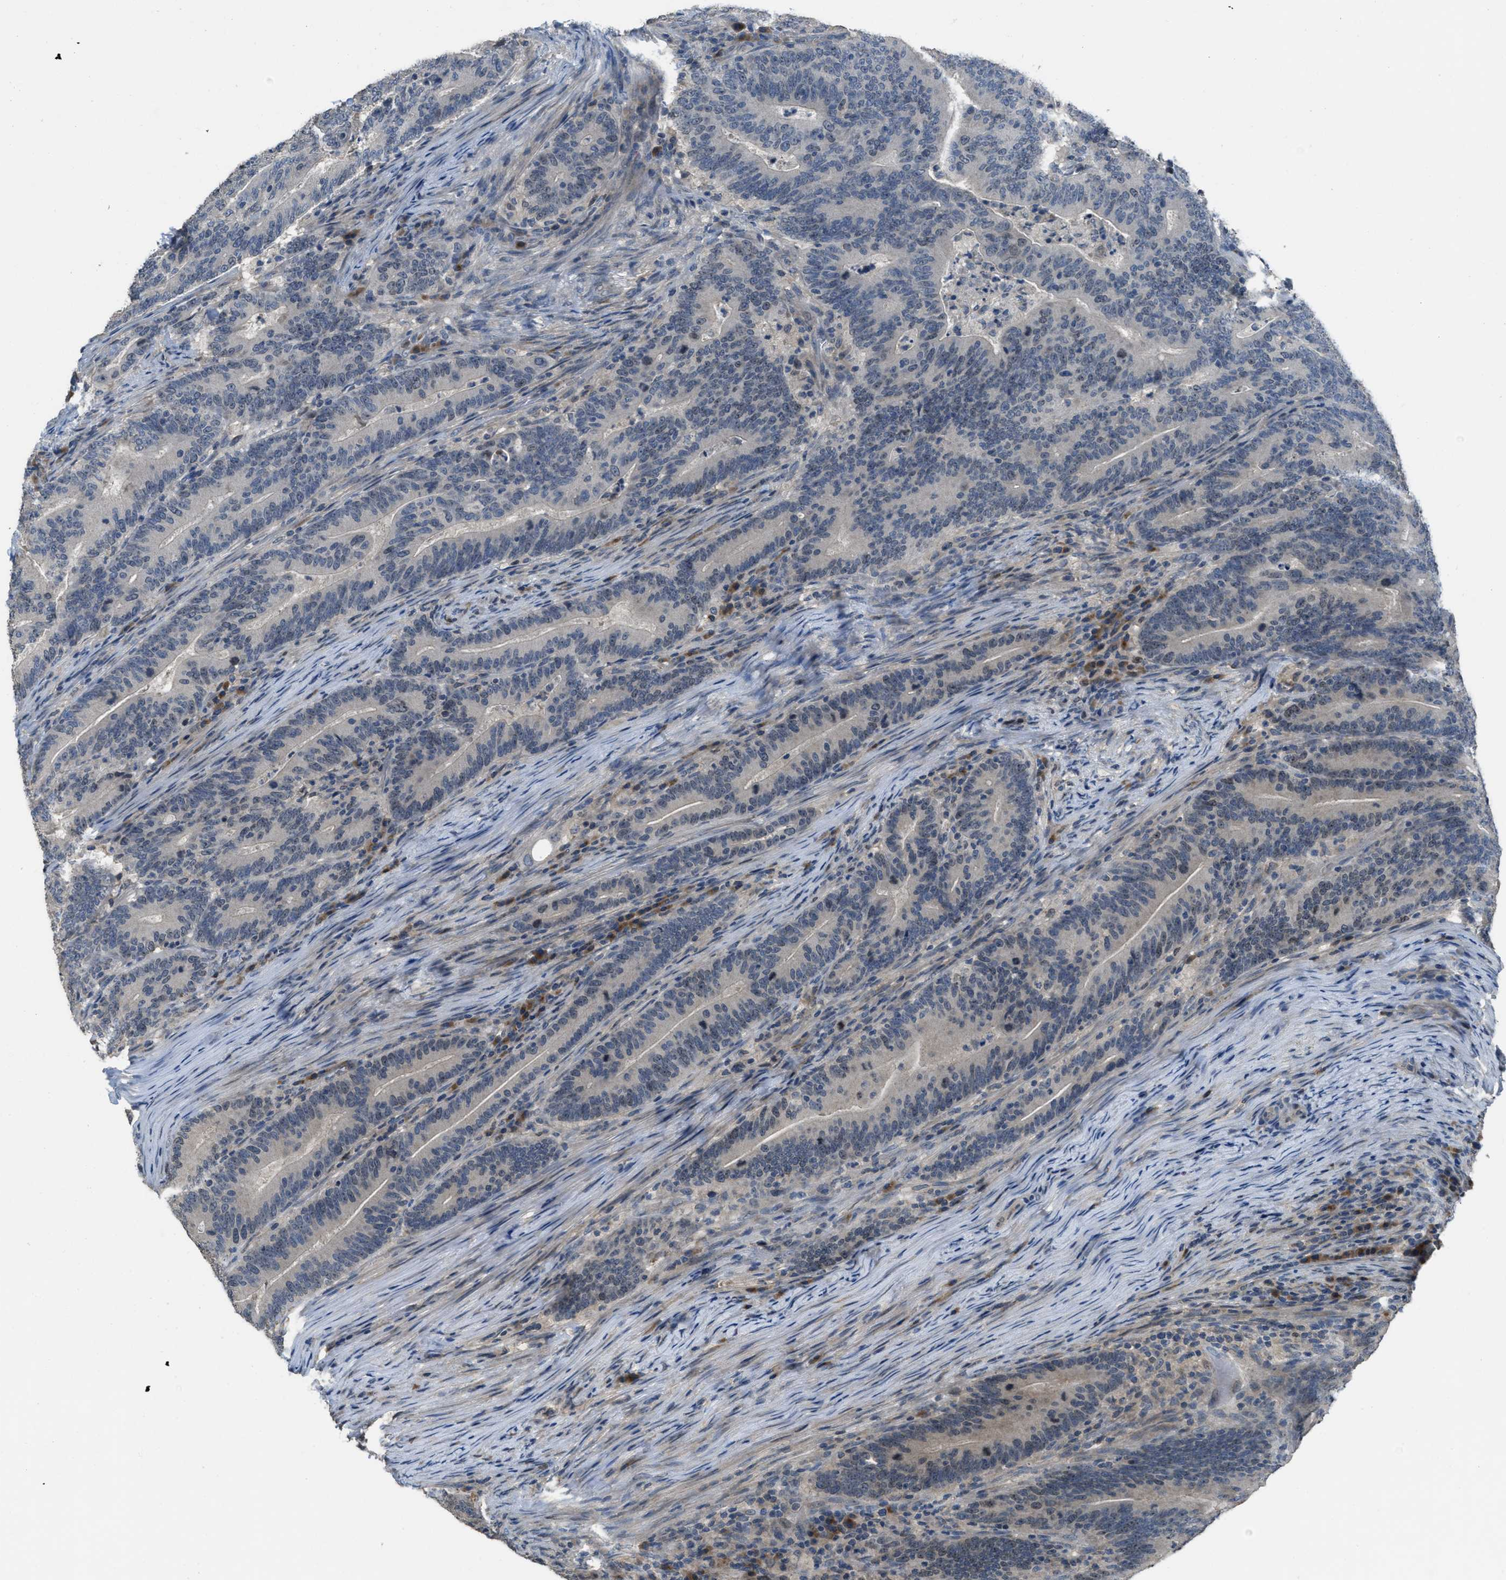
{"staining": {"intensity": "moderate", "quantity": "<25%", "location": "nuclear"}, "tissue": "colorectal cancer", "cell_type": "Tumor cells", "image_type": "cancer", "snomed": [{"axis": "morphology", "description": "Adenocarcinoma, NOS"}, {"axis": "topography", "description": "Colon"}], "caption": "Protein expression by immunohistochemistry (IHC) demonstrates moderate nuclear positivity in approximately <25% of tumor cells in colorectal cancer.", "gene": "MIS18A", "patient": {"sex": "female", "age": 66}}